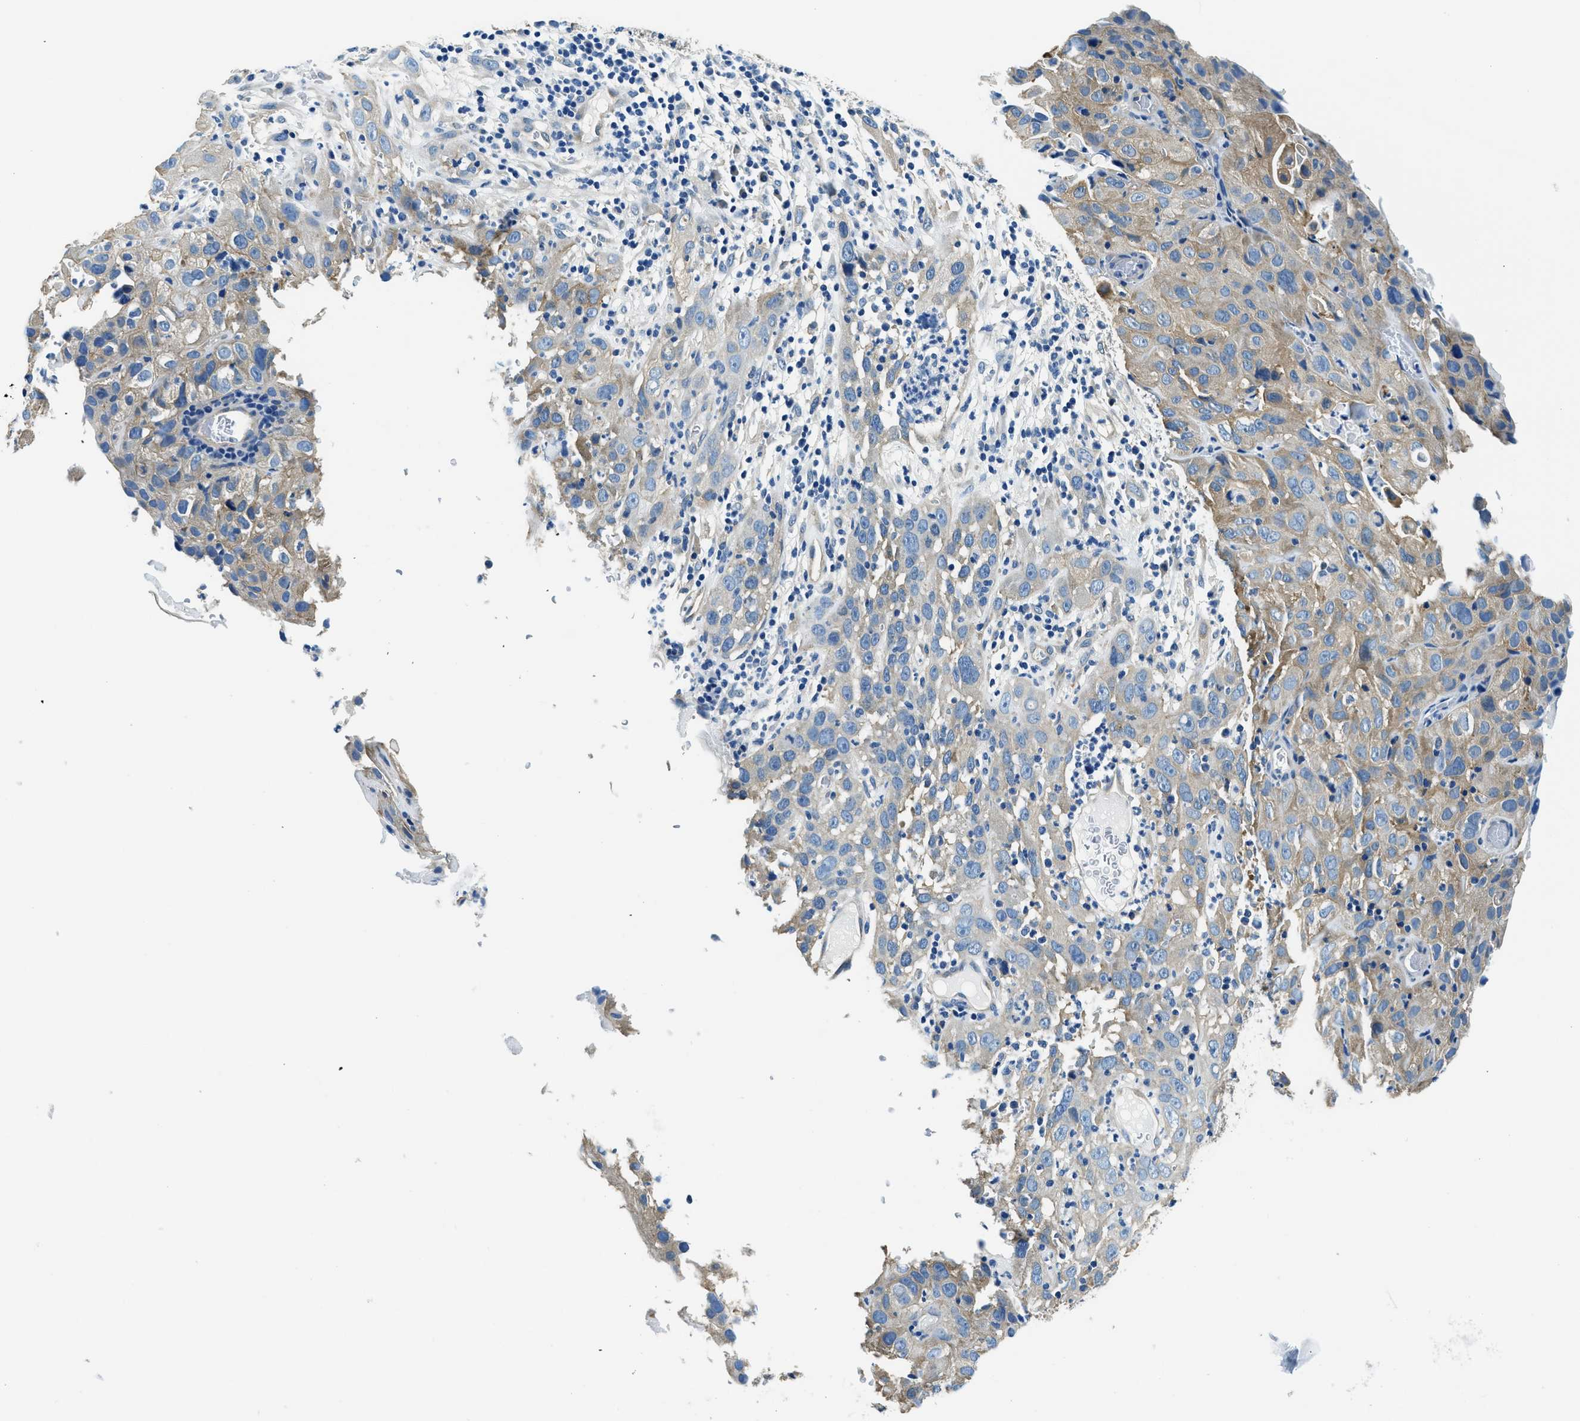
{"staining": {"intensity": "moderate", "quantity": "25%-75%", "location": "cytoplasmic/membranous"}, "tissue": "cervical cancer", "cell_type": "Tumor cells", "image_type": "cancer", "snomed": [{"axis": "morphology", "description": "Squamous cell carcinoma, NOS"}, {"axis": "topography", "description": "Cervix"}], "caption": "Cervical cancer (squamous cell carcinoma) tissue displays moderate cytoplasmic/membranous staining in about 25%-75% of tumor cells, visualized by immunohistochemistry.", "gene": "TWF1", "patient": {"sex": "female", "age": 32}}